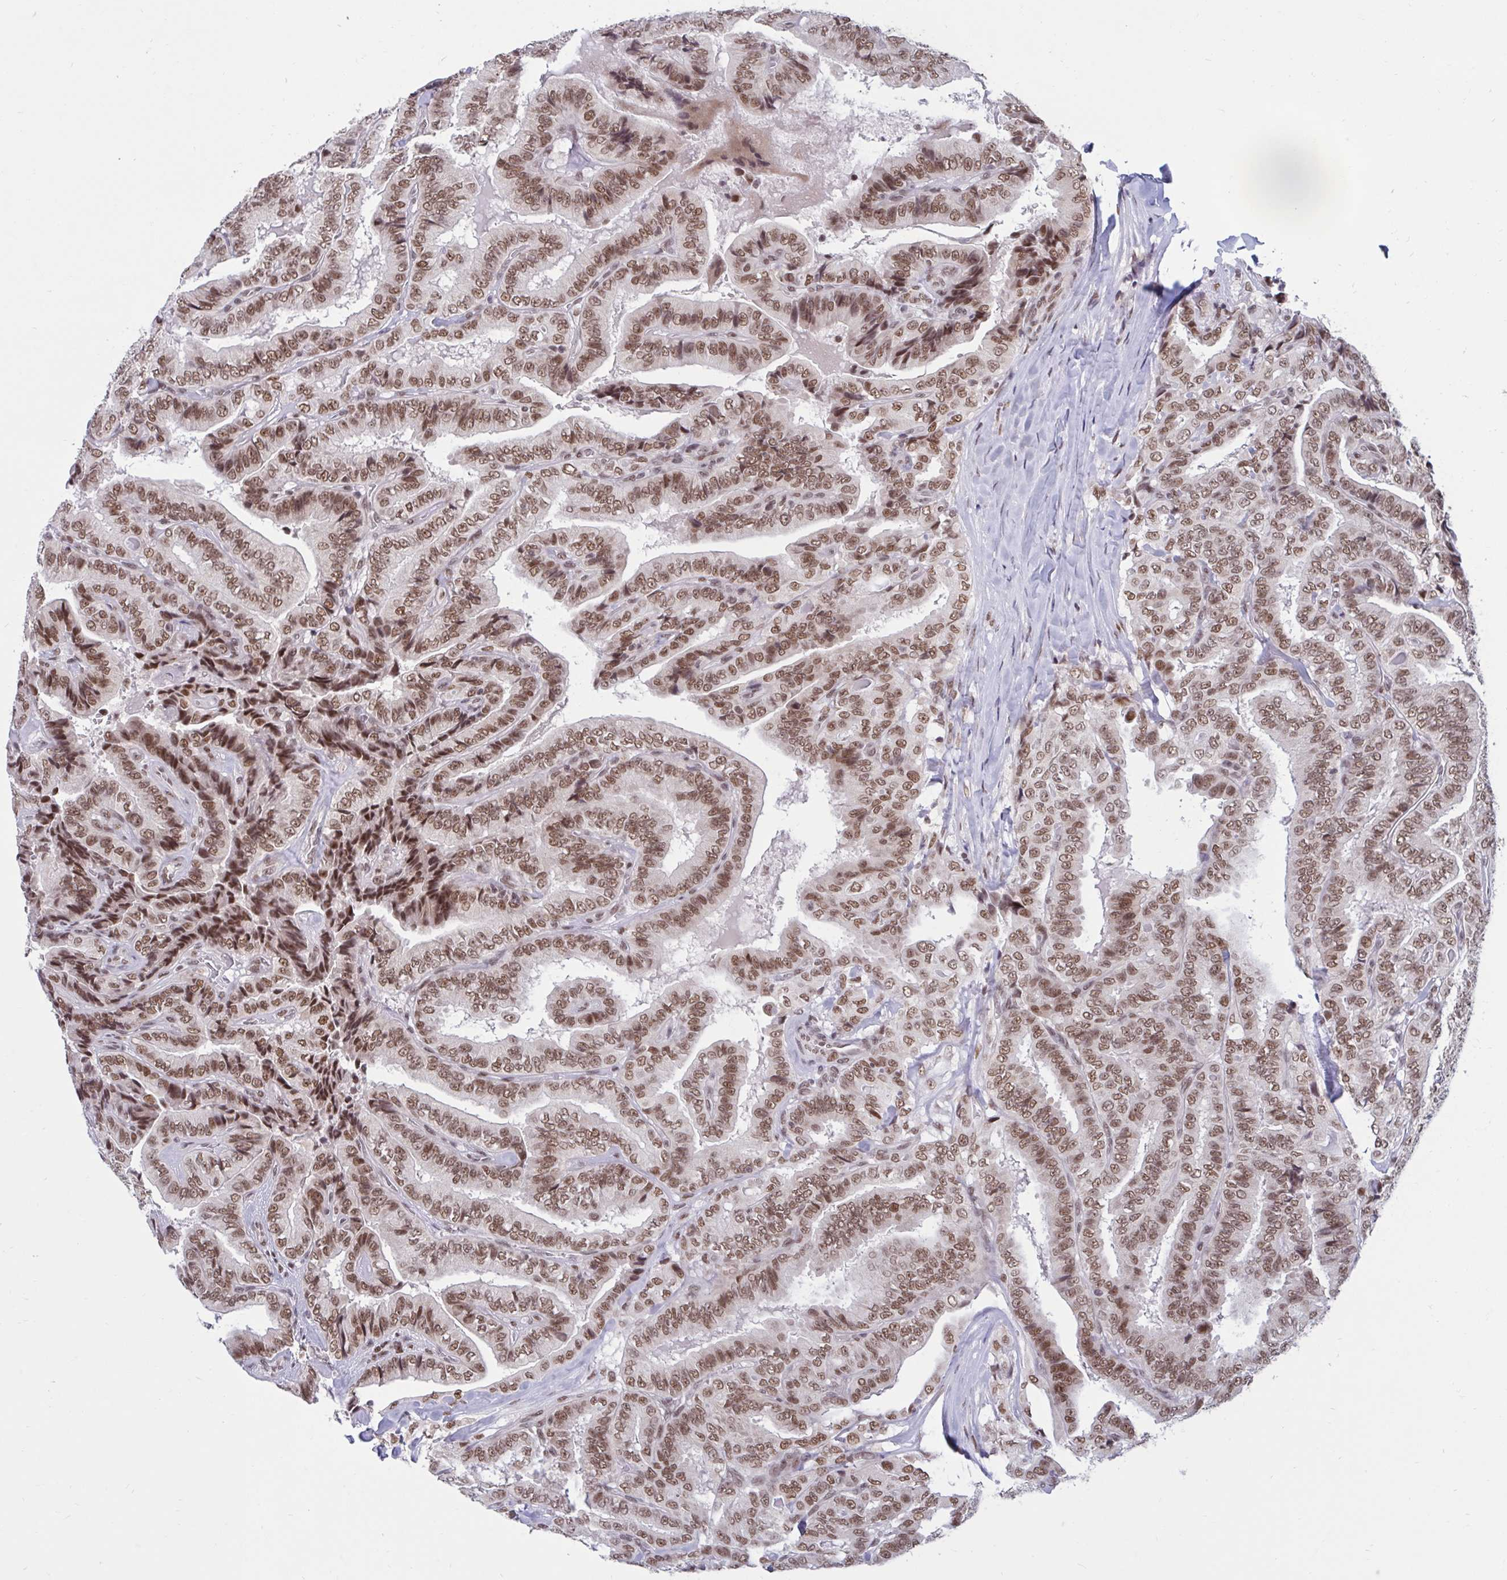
{"staining": {"intensity": "moderate", "quantity": ">75%", "location": "nuclear"}, "tissue": "thyroid cancer", "cell_type": "Tumor cells", "image_type": "cancer", "snomed": [{"axis": "morphology", "description": "Papillary adenocarcinoma, NOS"}, {"axis": "topography", "description": "Thyroid gland"}], "caption": "Thyroid papillary adenocarcinoma stained for a protein (brown) shows moderate nuclear positive expression in approximately >75% of tumor cells.", "gene": "PHF10", "patient": {"sex": "male", "age": 61}}